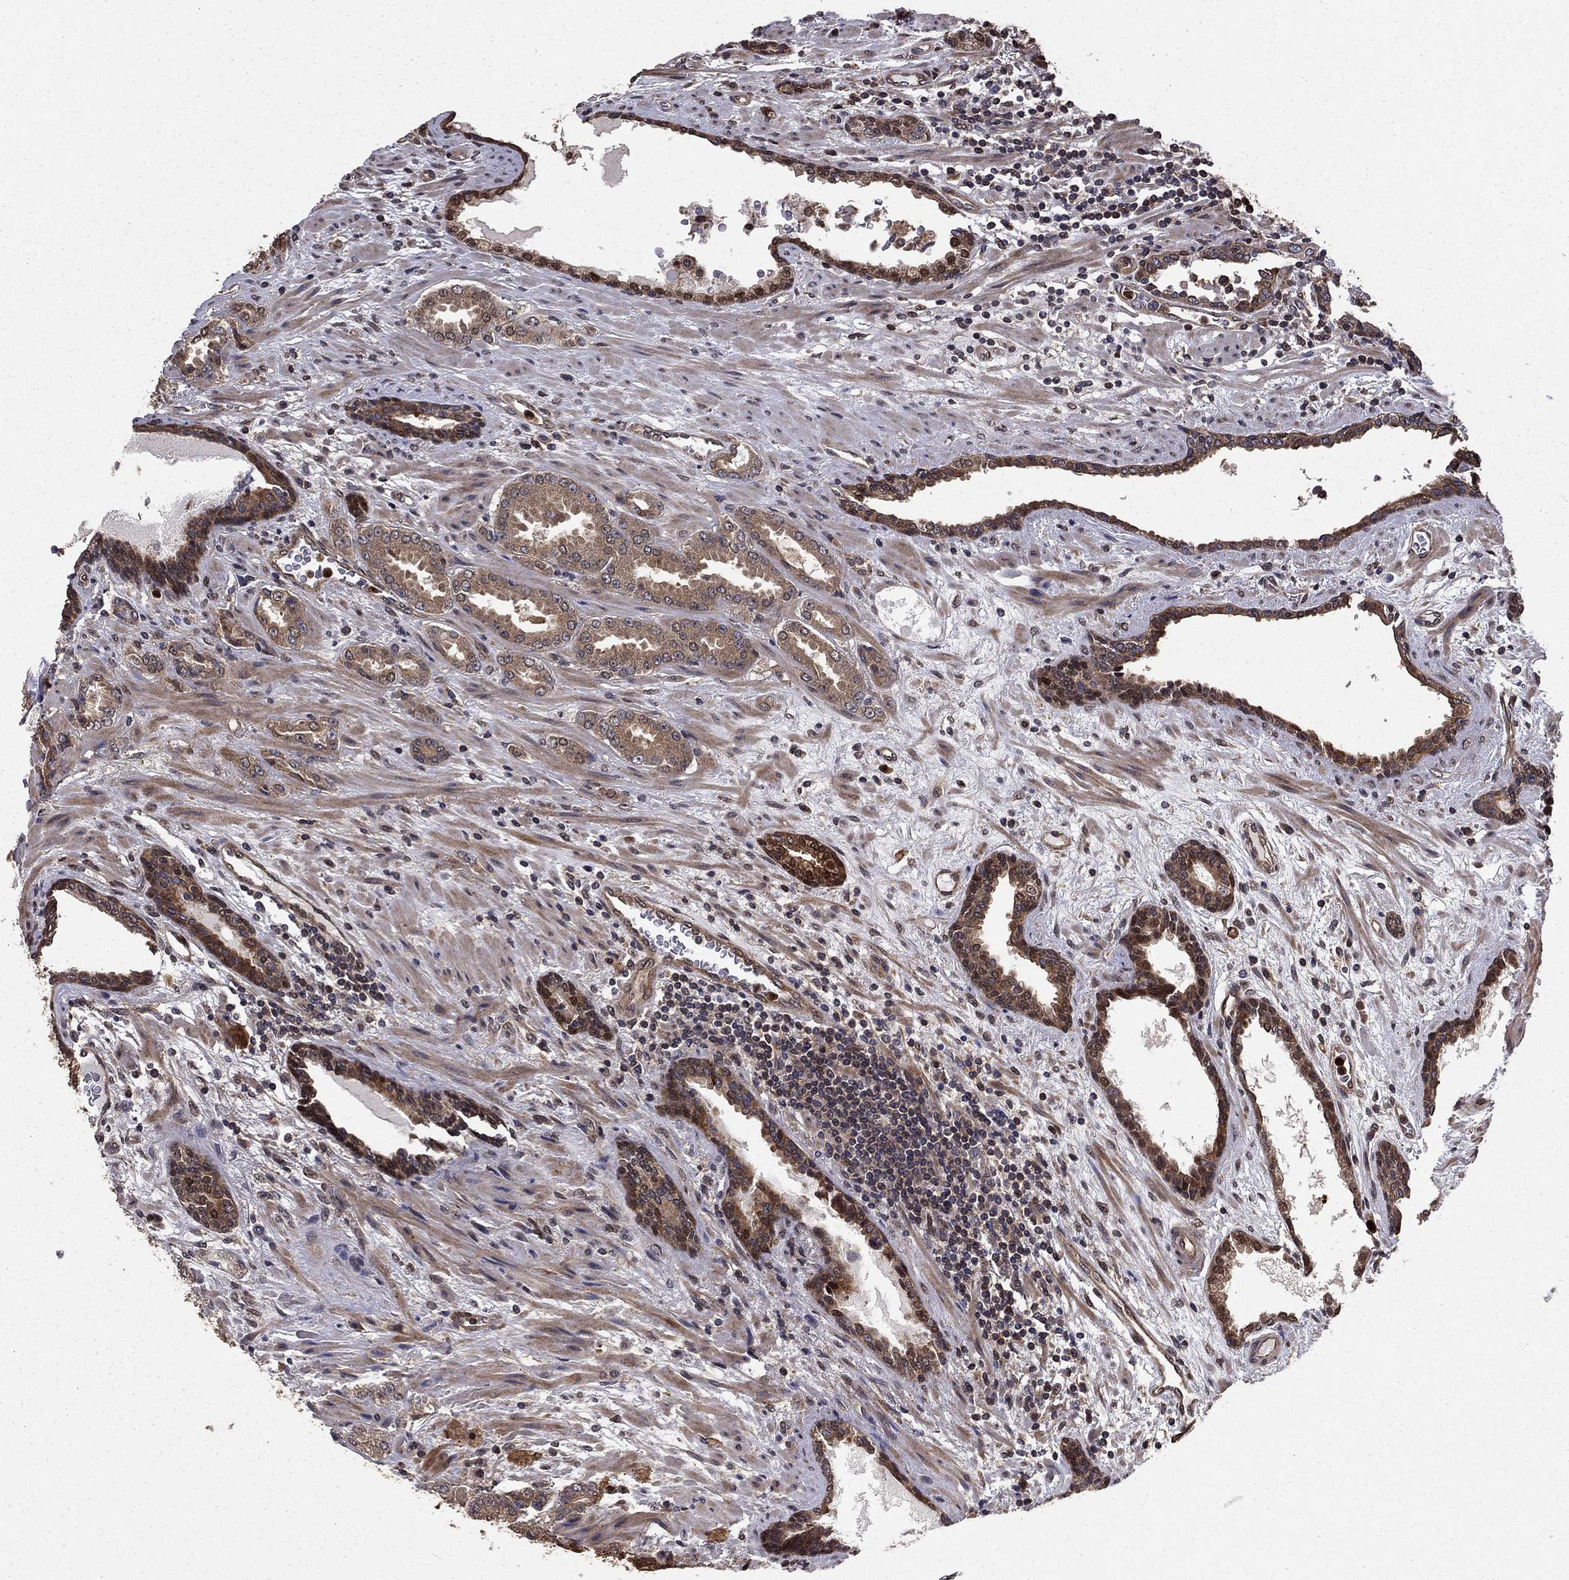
{"staining": {"intensity": "weak", "quantity": "25%-75%", "location": "cytoplasmic/membranous"}, "tissue": "prostate cancer", "cell_type": "Tumor cells", "image_type": "cancer", "snomed": [{"axis": "morphology", "description": "Adenocarcinoma, Low grade"}, {"axis": "topography", "description": "Prostate"}], "caption": "This micrograph exhibits immunohistochemistry (IHC) staining of human prostate cancer (low-grade adenocarcinoma), with low weak cytoplasmic/membranous positivity in about 25%-75% of tumor cells.", "gene": "GYG1", "patient": {"sex": "male", "age": 68}}